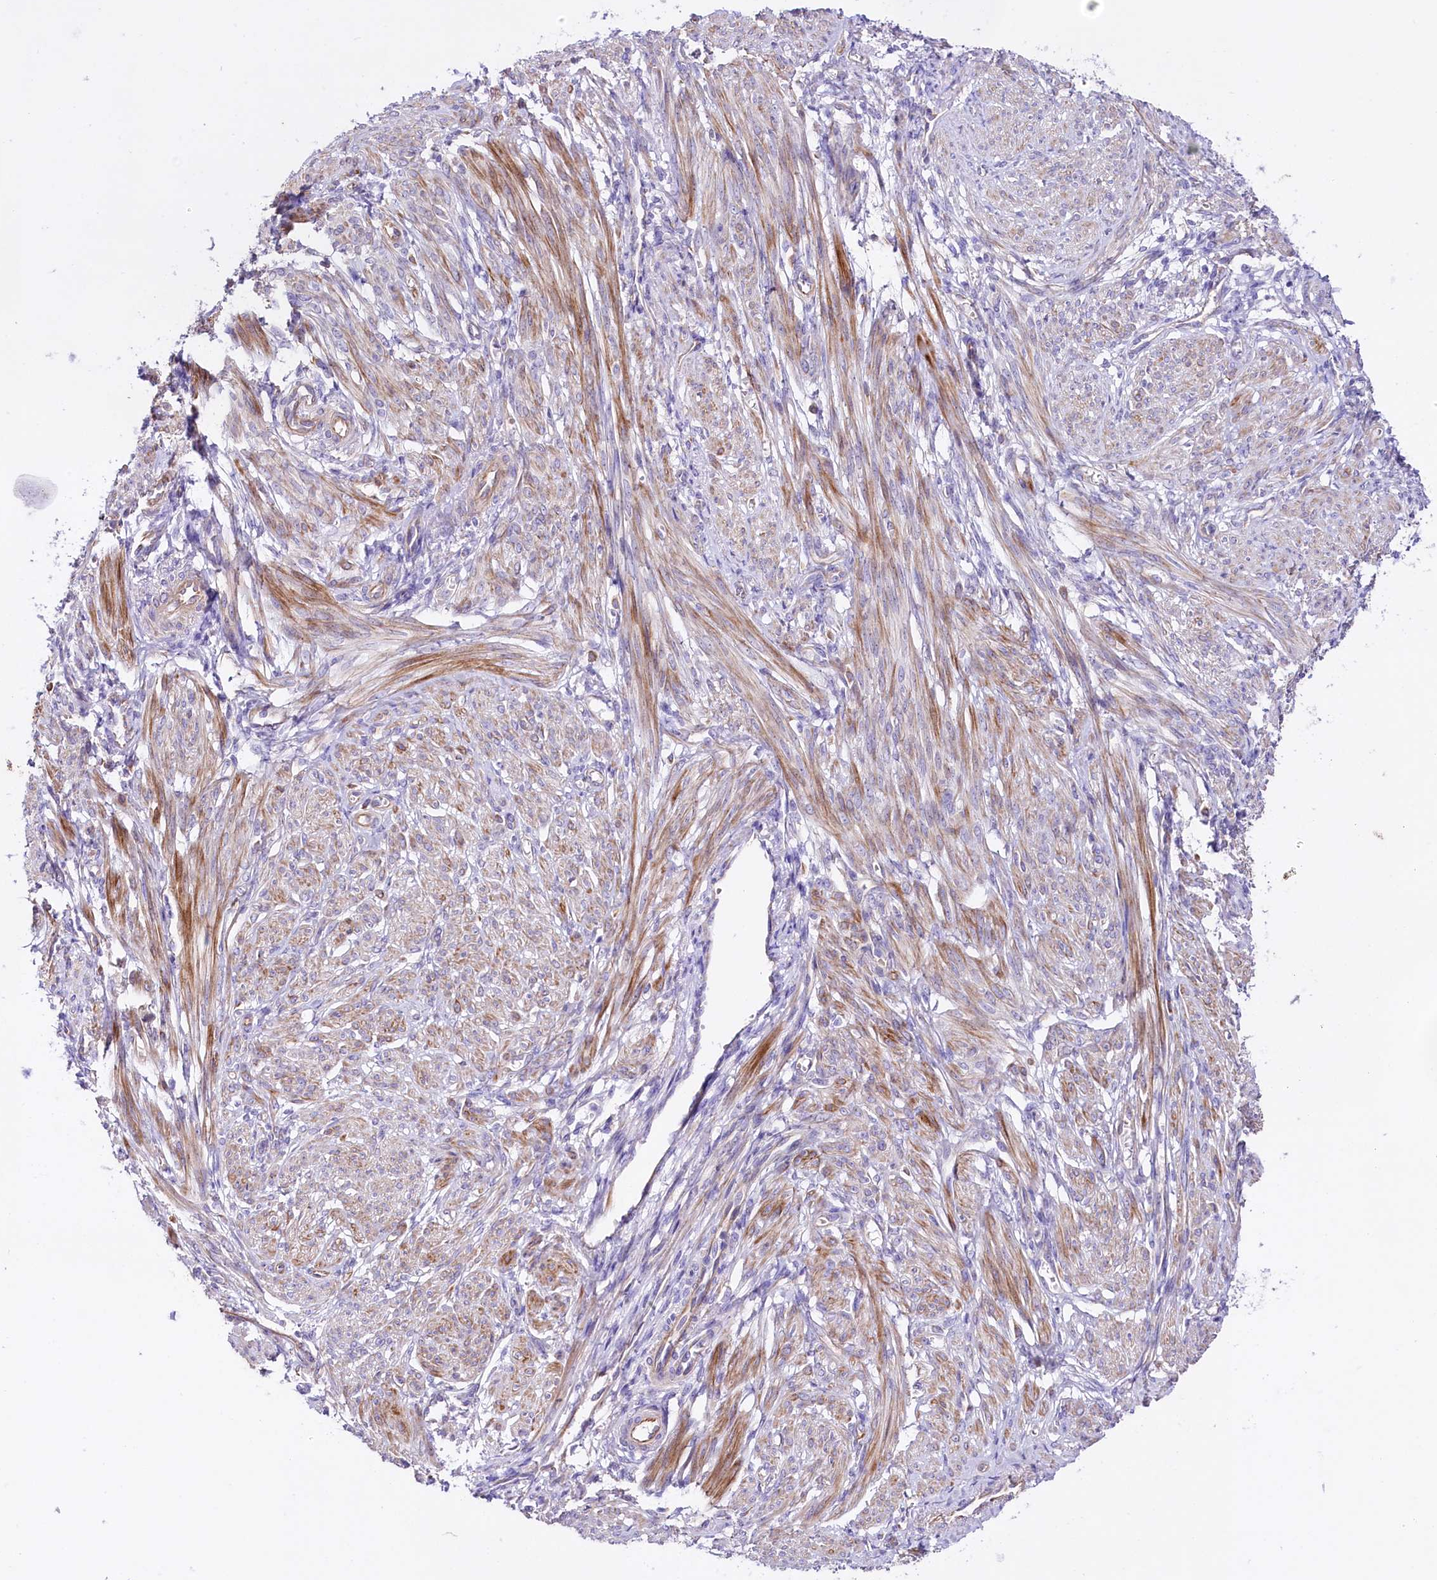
{"staining": {"intensity": "strong", "quantity": "25%-75%", "location": "cytoplasmic/membranous"}, "tissue": "smooth muscle", "cell_type": "Smooth muscle cells", "image_type": "normal", "snomed": [{"axis": "morphology", "description": "Normal tissue, NOS"}, {"axis": "topography", "description": "Smooth muscle"}], "caption": "Brown immunohistochemical staining in benign human smooth muscle shows strong cytoplasmic/membranous expression in approximately 25%-75% of smooth muscle cells.", "gene": "SLC7A1", "patient": {"sex": "female", "age": 39}}